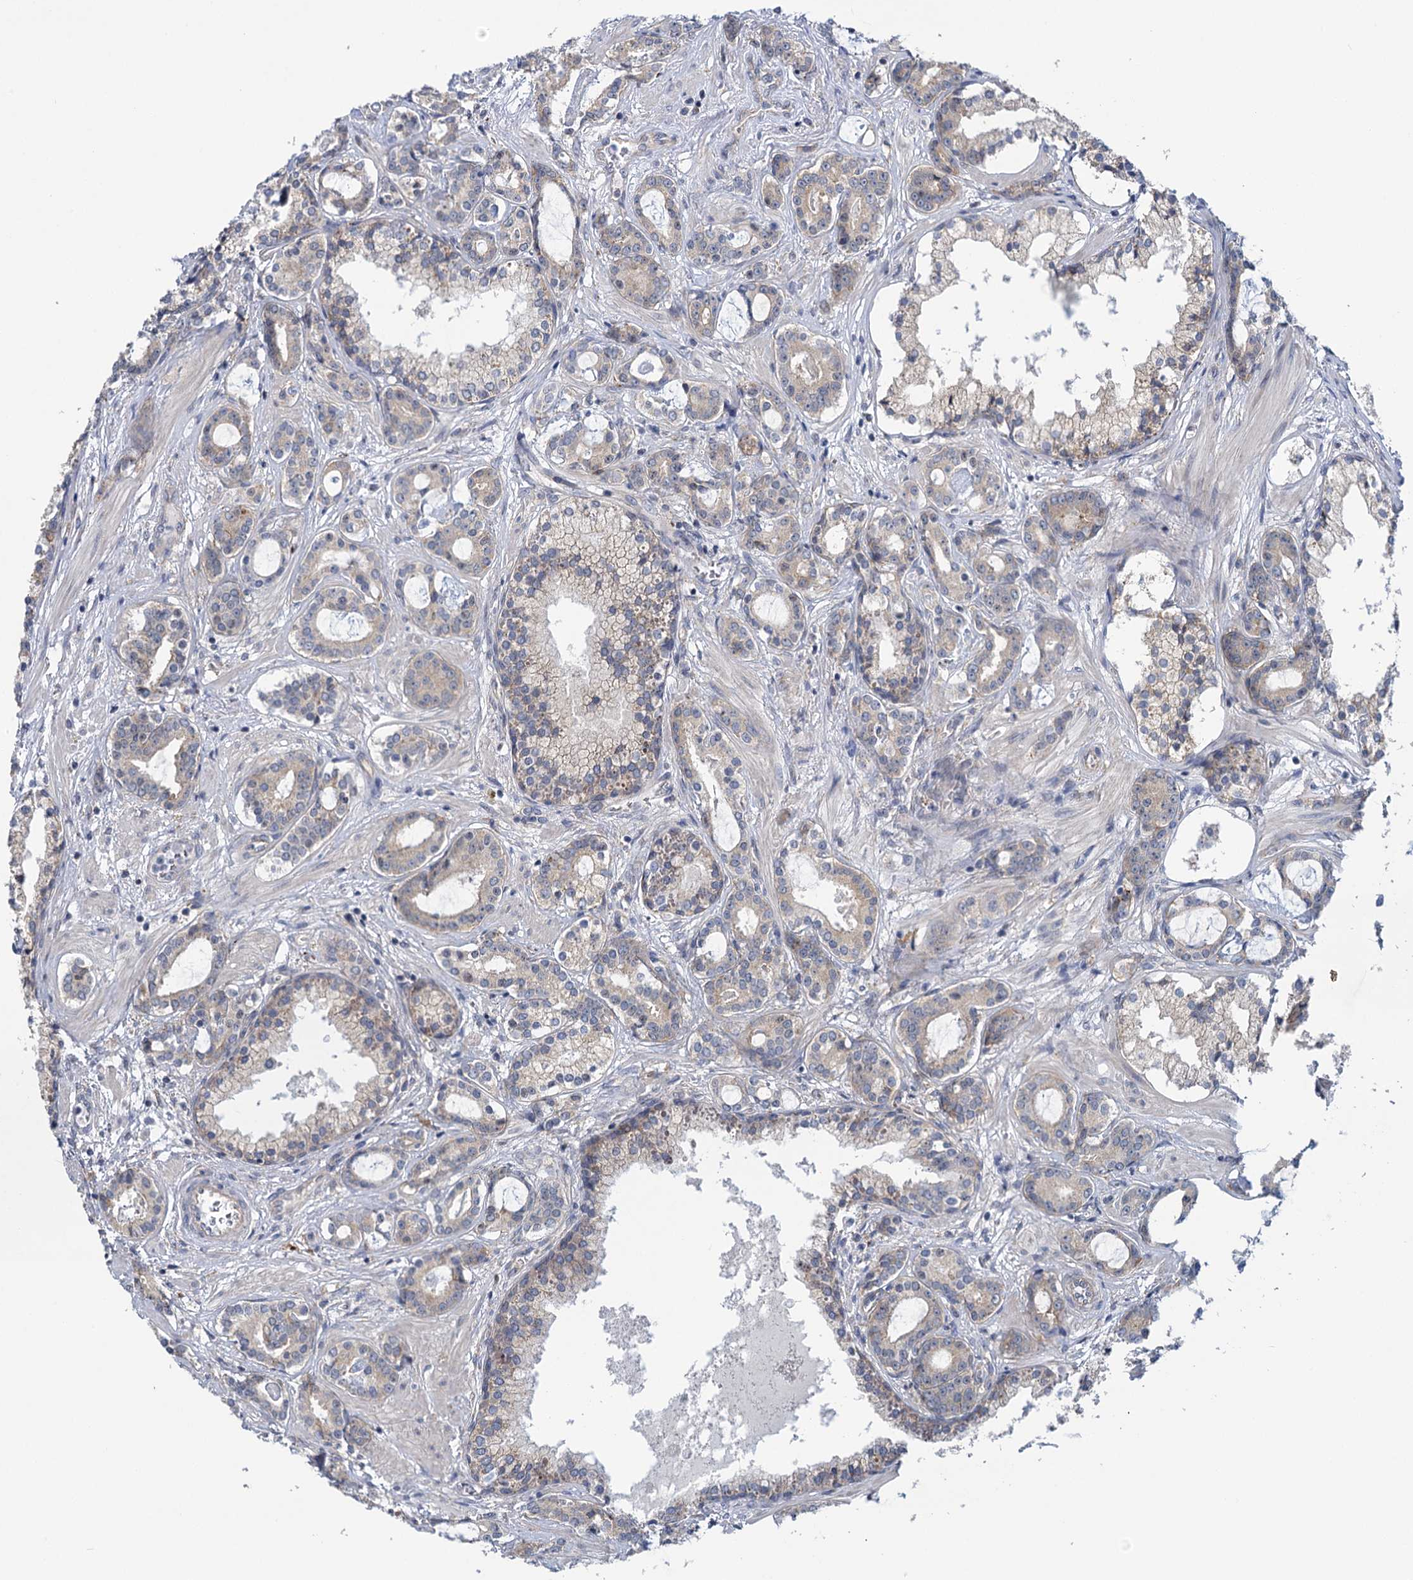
{"staining": {"intensity": "negative", "quantity": "none", "location": "none"}, "tissue": "prostate cancer", "cell_type": "Tumor cells", "image_type": "cancer", "snomed": [{"axis": "morphology", "description": "Adenocarcinoma, High grade"}, {"axis": "topography", "description": "Prostate"}], "caption": "DAB (3,3'-diaminobenzidine) immunohistochemical staining of adenocarcinoma (high-grade) (prostate) displays no significant staining in tumor cells.", "gene": "MBLAC2", "patient": {"sex": "male", "age": 58}}